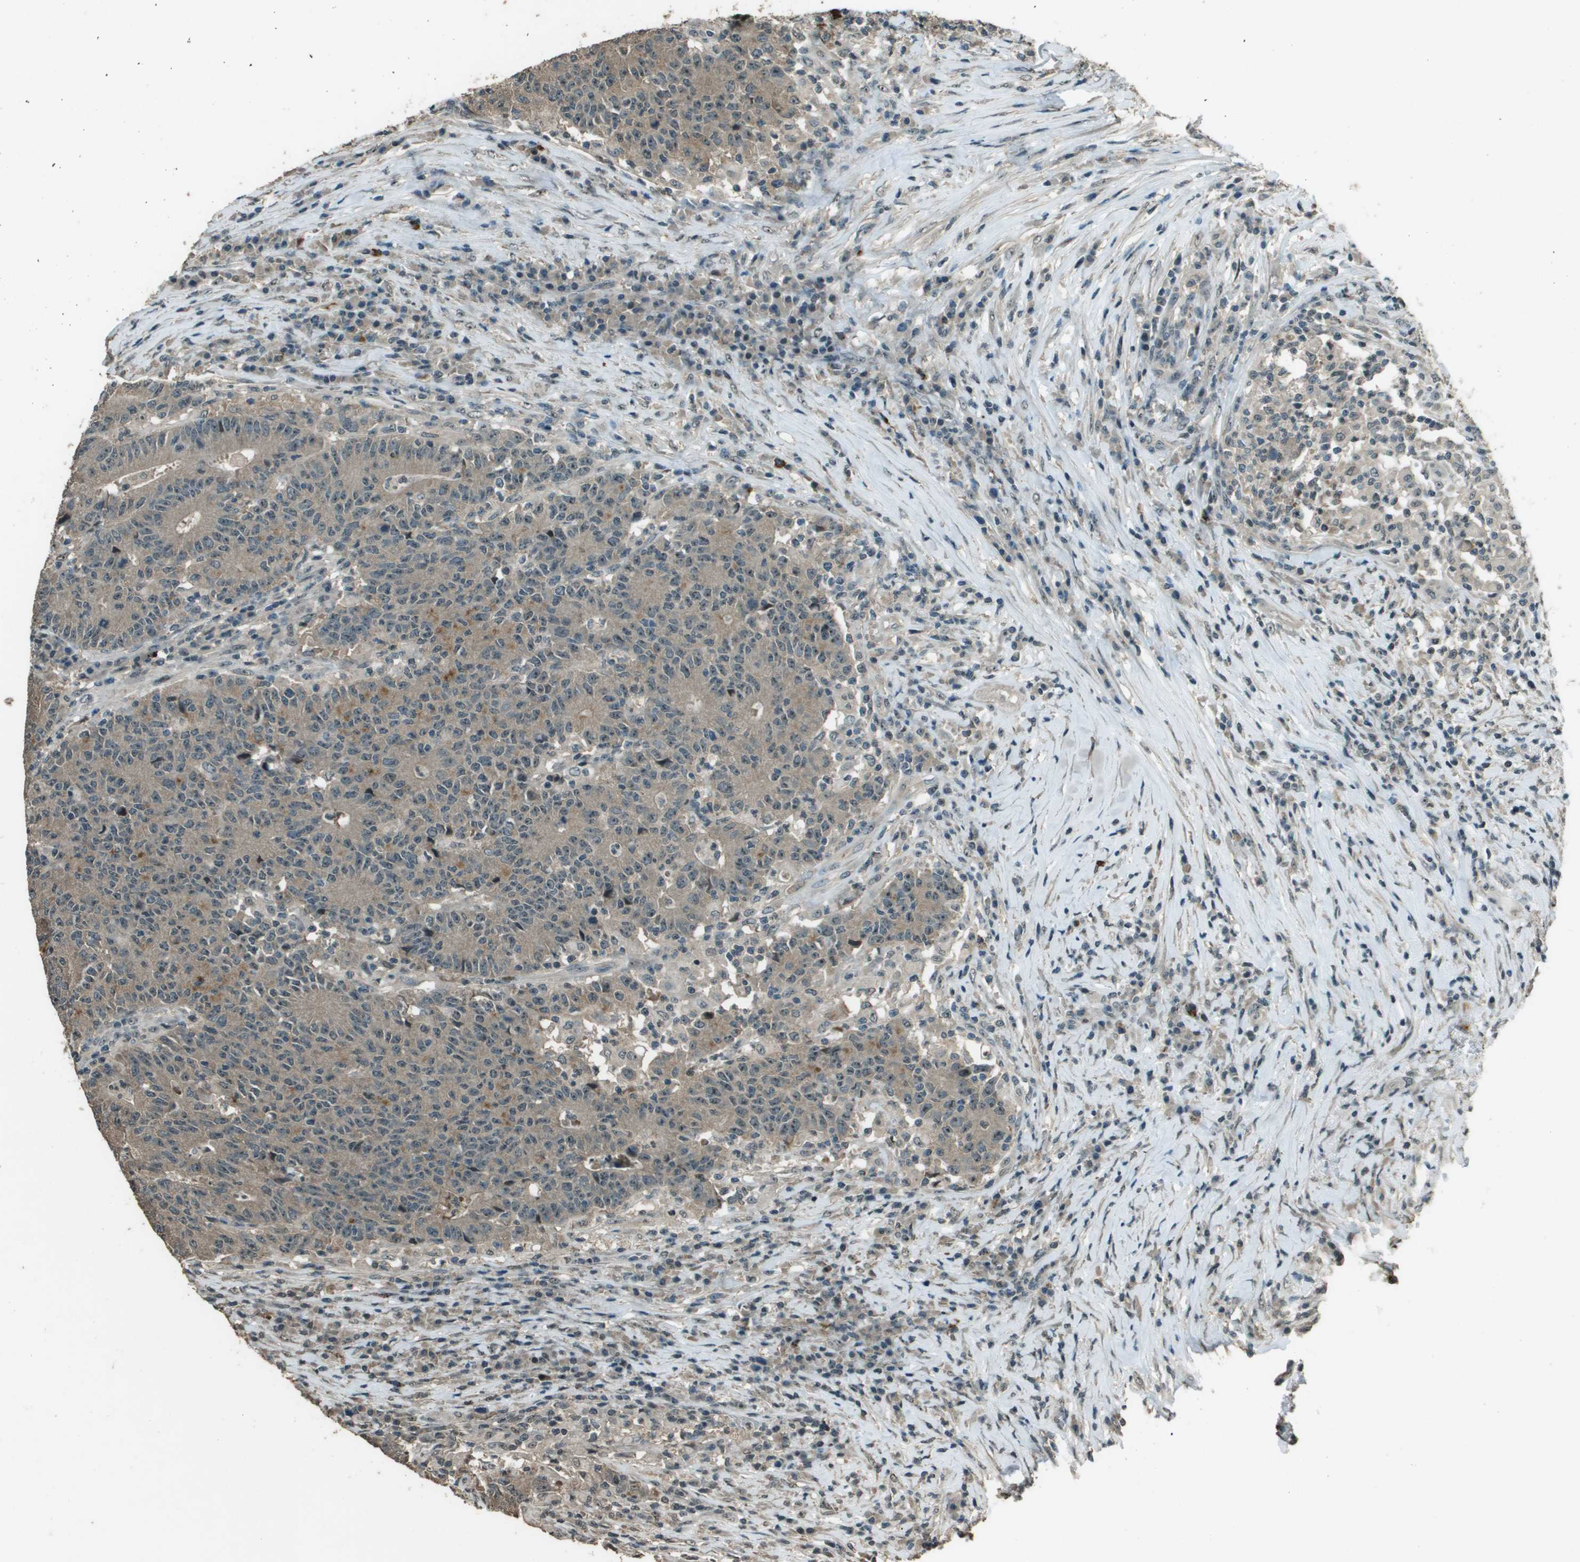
{"staining": {"intensity": "weak", "quantity": ">75%", "location": "cytoplasmic/membranous"}, "tissue": "colorectal cancer", "cell_type": "Tumor cells", "image_type": "cancer", "snomed": [{"axis": "morphology", "description": "Normal tissue, NOS"}, {"axis": "morphology", "description": "Adenocarcinoma, NOS"}, {"axis": "topography", "description": "Colon"}], "caption": "A histopathology image showing weak cytoplasmic/membranous staining in about >75% of tumor cells in adenocarcinoma (colorectal), as visualized by brown immunohistochemical staining.", "gene": "SDC3", "patient": {"sex": "female", "age": 75}}